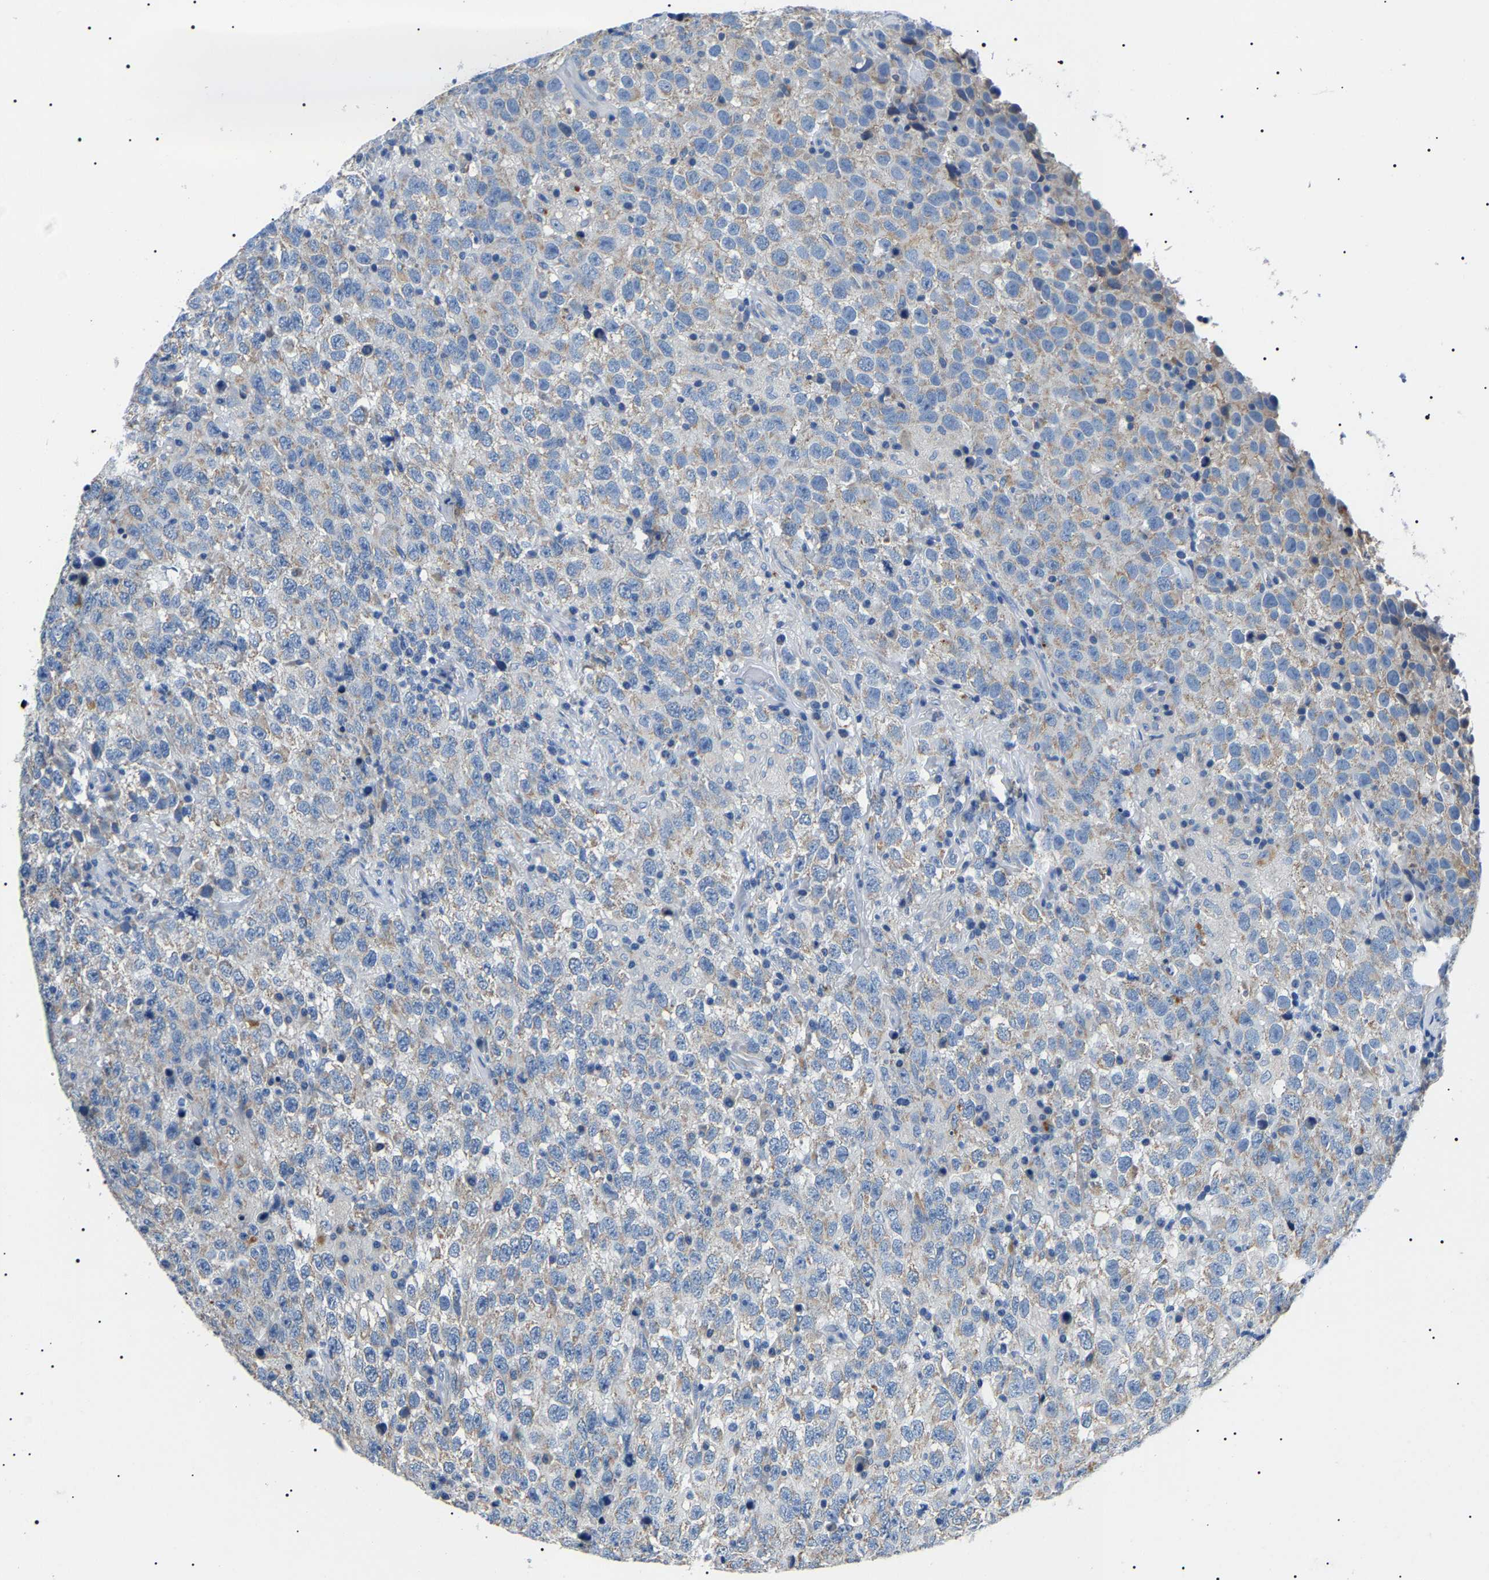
{"staining": {"intensity": "weak", "quantity": "<25%", "location": "cytoplasmic/membranous"}, "tissue": "testis cancer", "cell_type": "Tumor cells", "image_type": "cancer", "snomed": [{"axis": "morphology", "description": "Seminoma, NOS"}, {"axis": "topography", "description": "Testis"}], "caption": "Tumor cells show no significant protein positivity in testis seminoma.", "gene": "KLK15", "patient": {"sex": "male", "age": 41}}